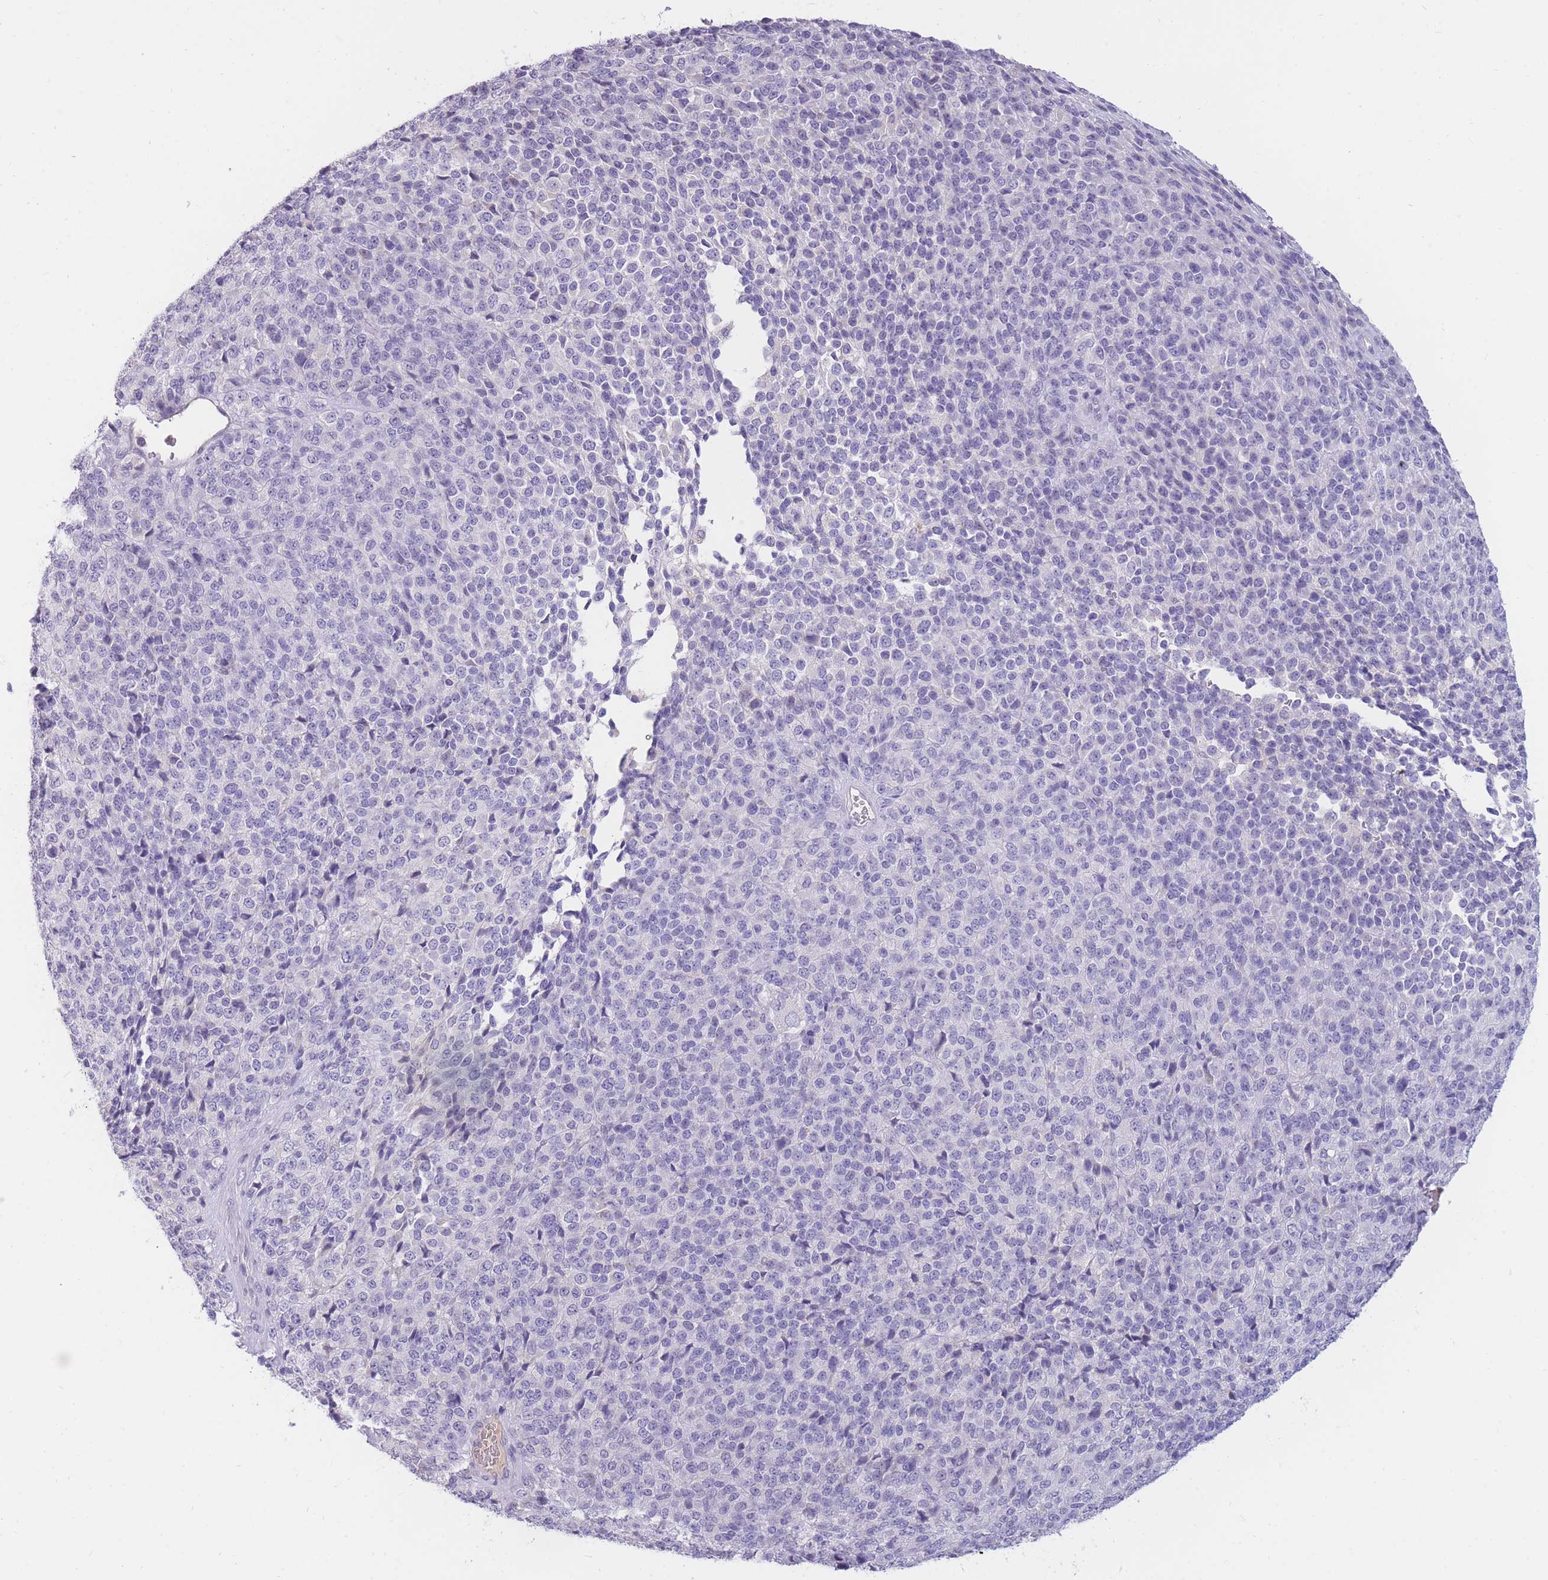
{"staining": {"intensity": "negative", "quantity": "none", "location": "none"}, "tissue": "melanoma", "cell_type": "Tumor cells", "image_type": "cancer", "snomed": [{"axis": "morphology", "description": "Malignant melanoma, Metastatic site"}, {"axis": "topography", "description": "Brain"}], "caption": "Tumor cells are negative for brown protein staining in malignant melanoma (metastatic site).", "gene": "TPSD1", "patient": {"sex": "female", "age": 56}}